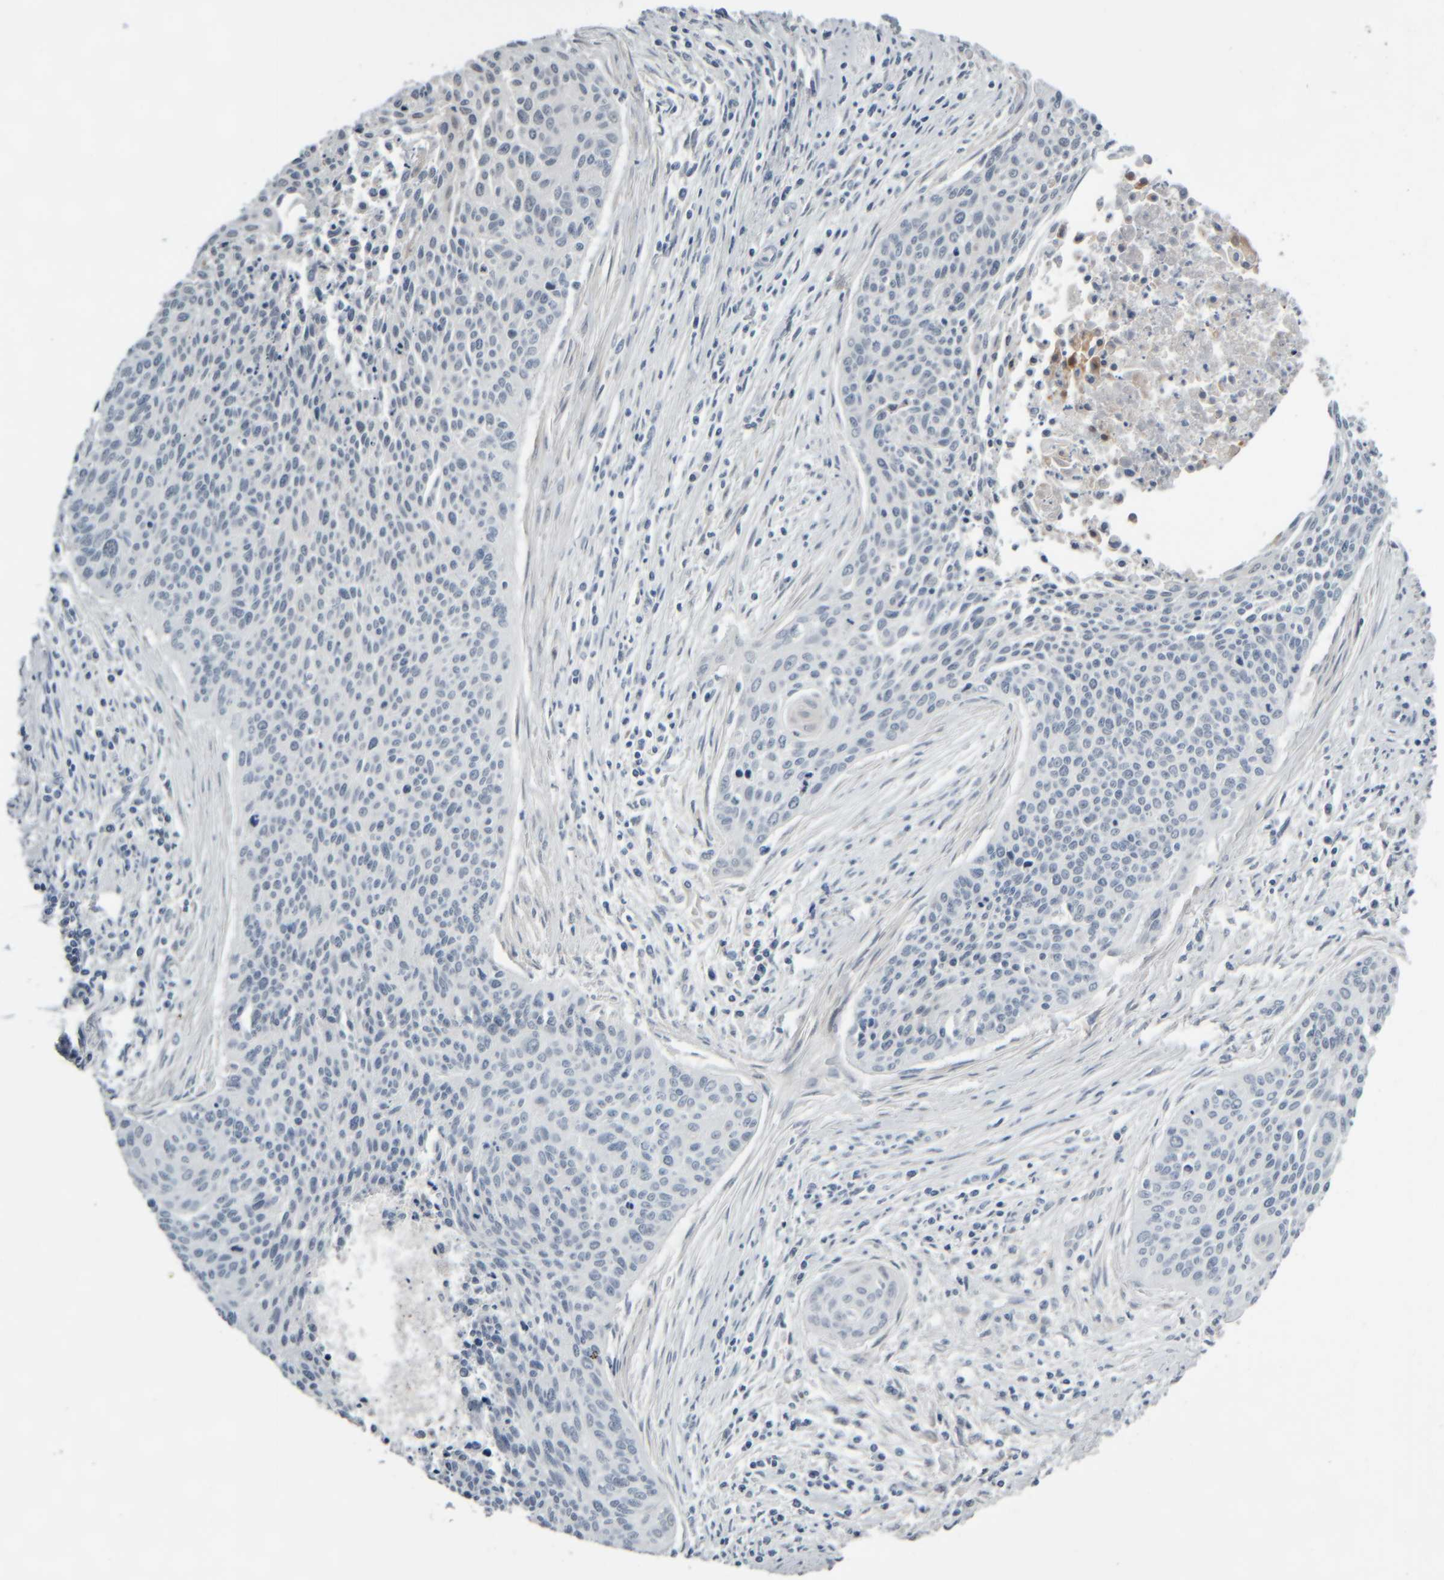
{"staining": {"intensity": "negative", "quantity": "none", "location": "none"}, "tissue": "cervical cancer", "cell_type": "Tumor cells", "image_type": "cancer", "snomed": [{"axis": "morphology", "description": "Squamous cell carcinoma, NOS"}, {"axis": "topography", "description": "Cervix"}], "caption": "This is an immunohistochemistry image of squamous cell carcinoma (cervical). There is no expression in tumor cells.", "gene": "COL14A1", "patient": {"sex": "female", "age": 55}}